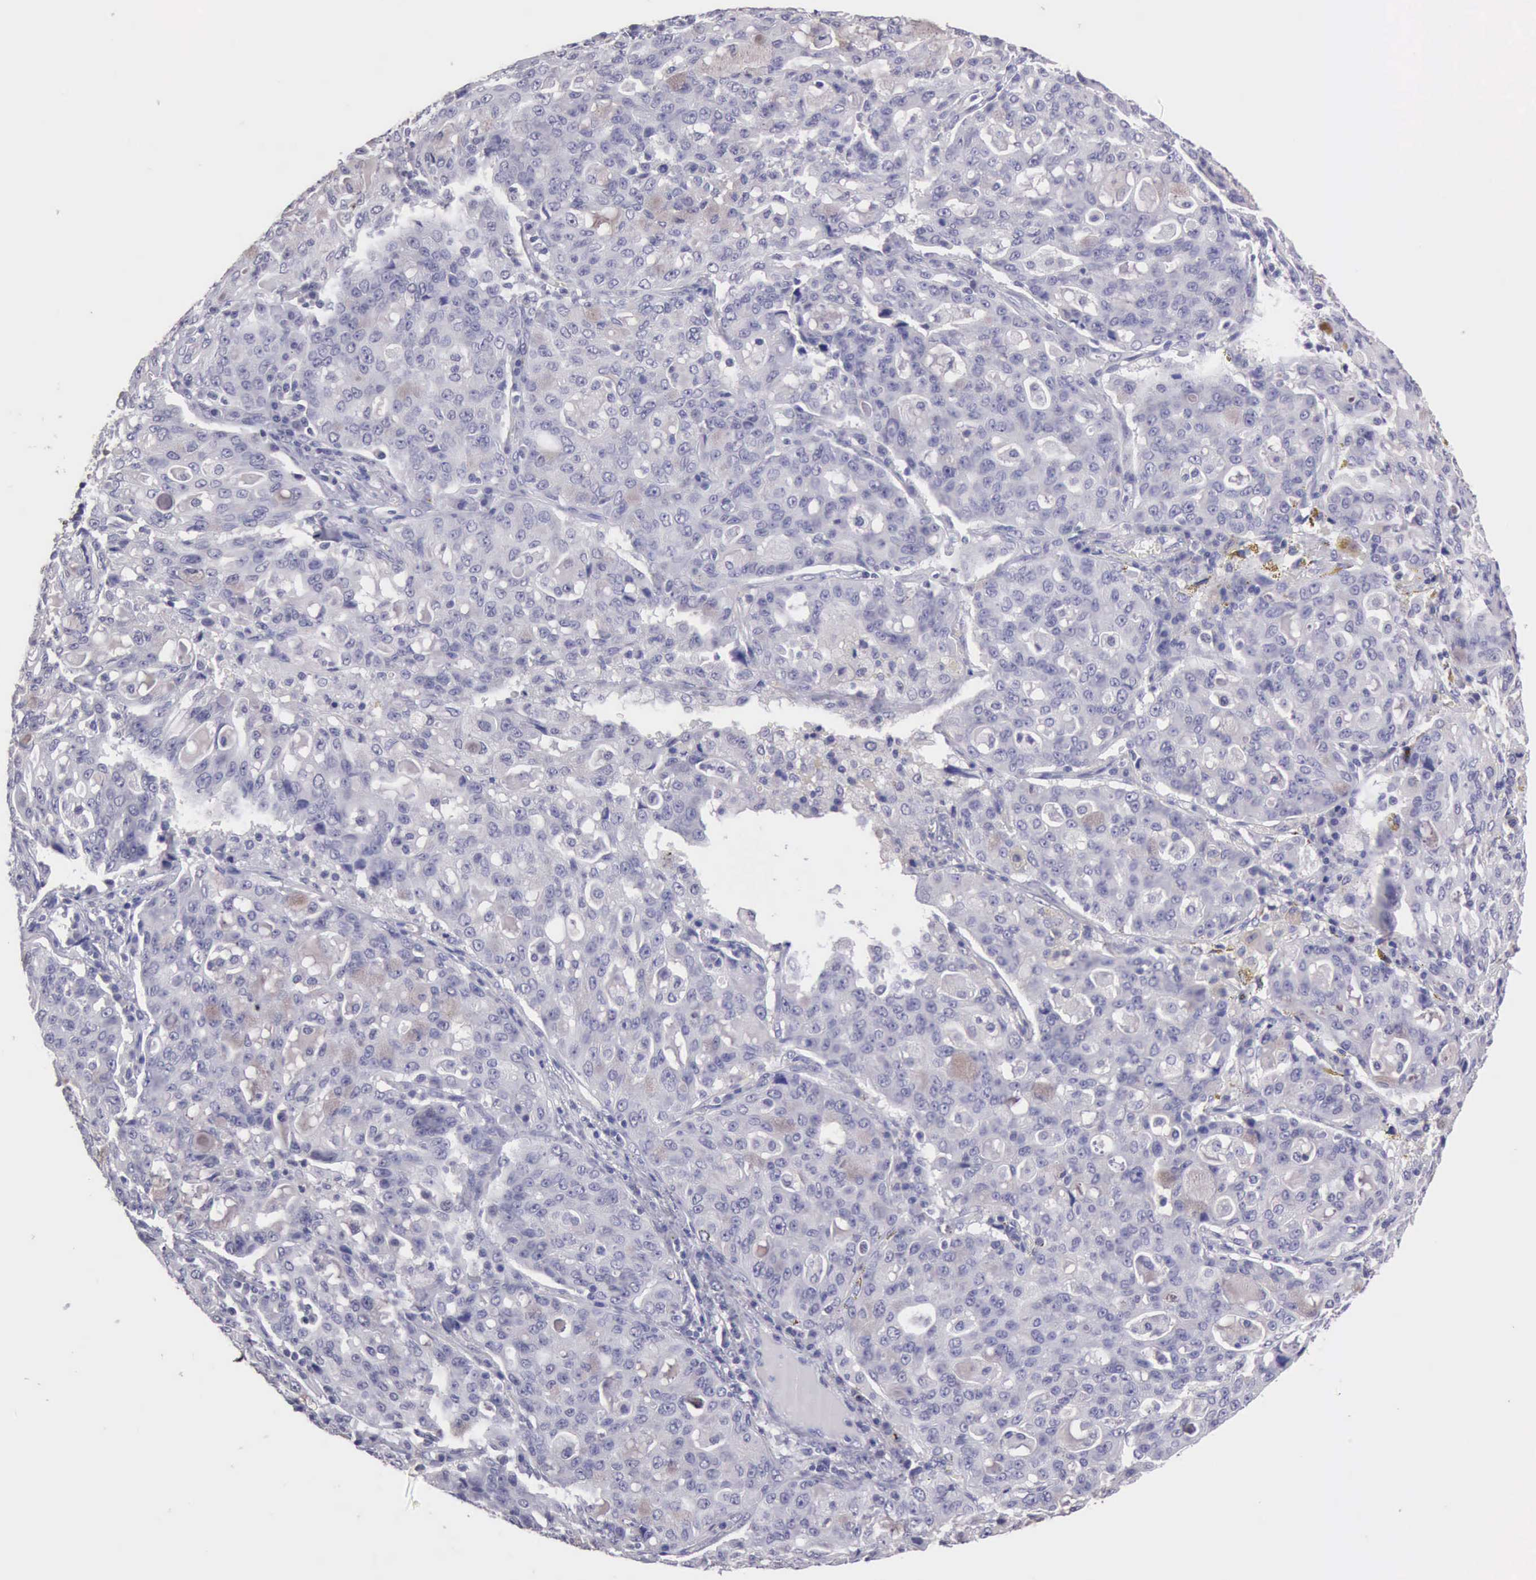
{"staining": {"intensity": "weak", "quantity": "<25%", "location": "cytoplasmic/membranous"}, "tissue": "lung cancer", "cell_type": "Tumor cells", "image_type": "cancer", "snomed": [{"axis": "morphology", "description": "Adenocarcinoma, NOS"}, {"axis": "topography", "description": "Lung"}], "caption": "Photomicrograph shows no significant protein positivity in tumor cells of lung cancer.", "gene": "KCND1", "patient": {"sex": "female", "age": 44}}